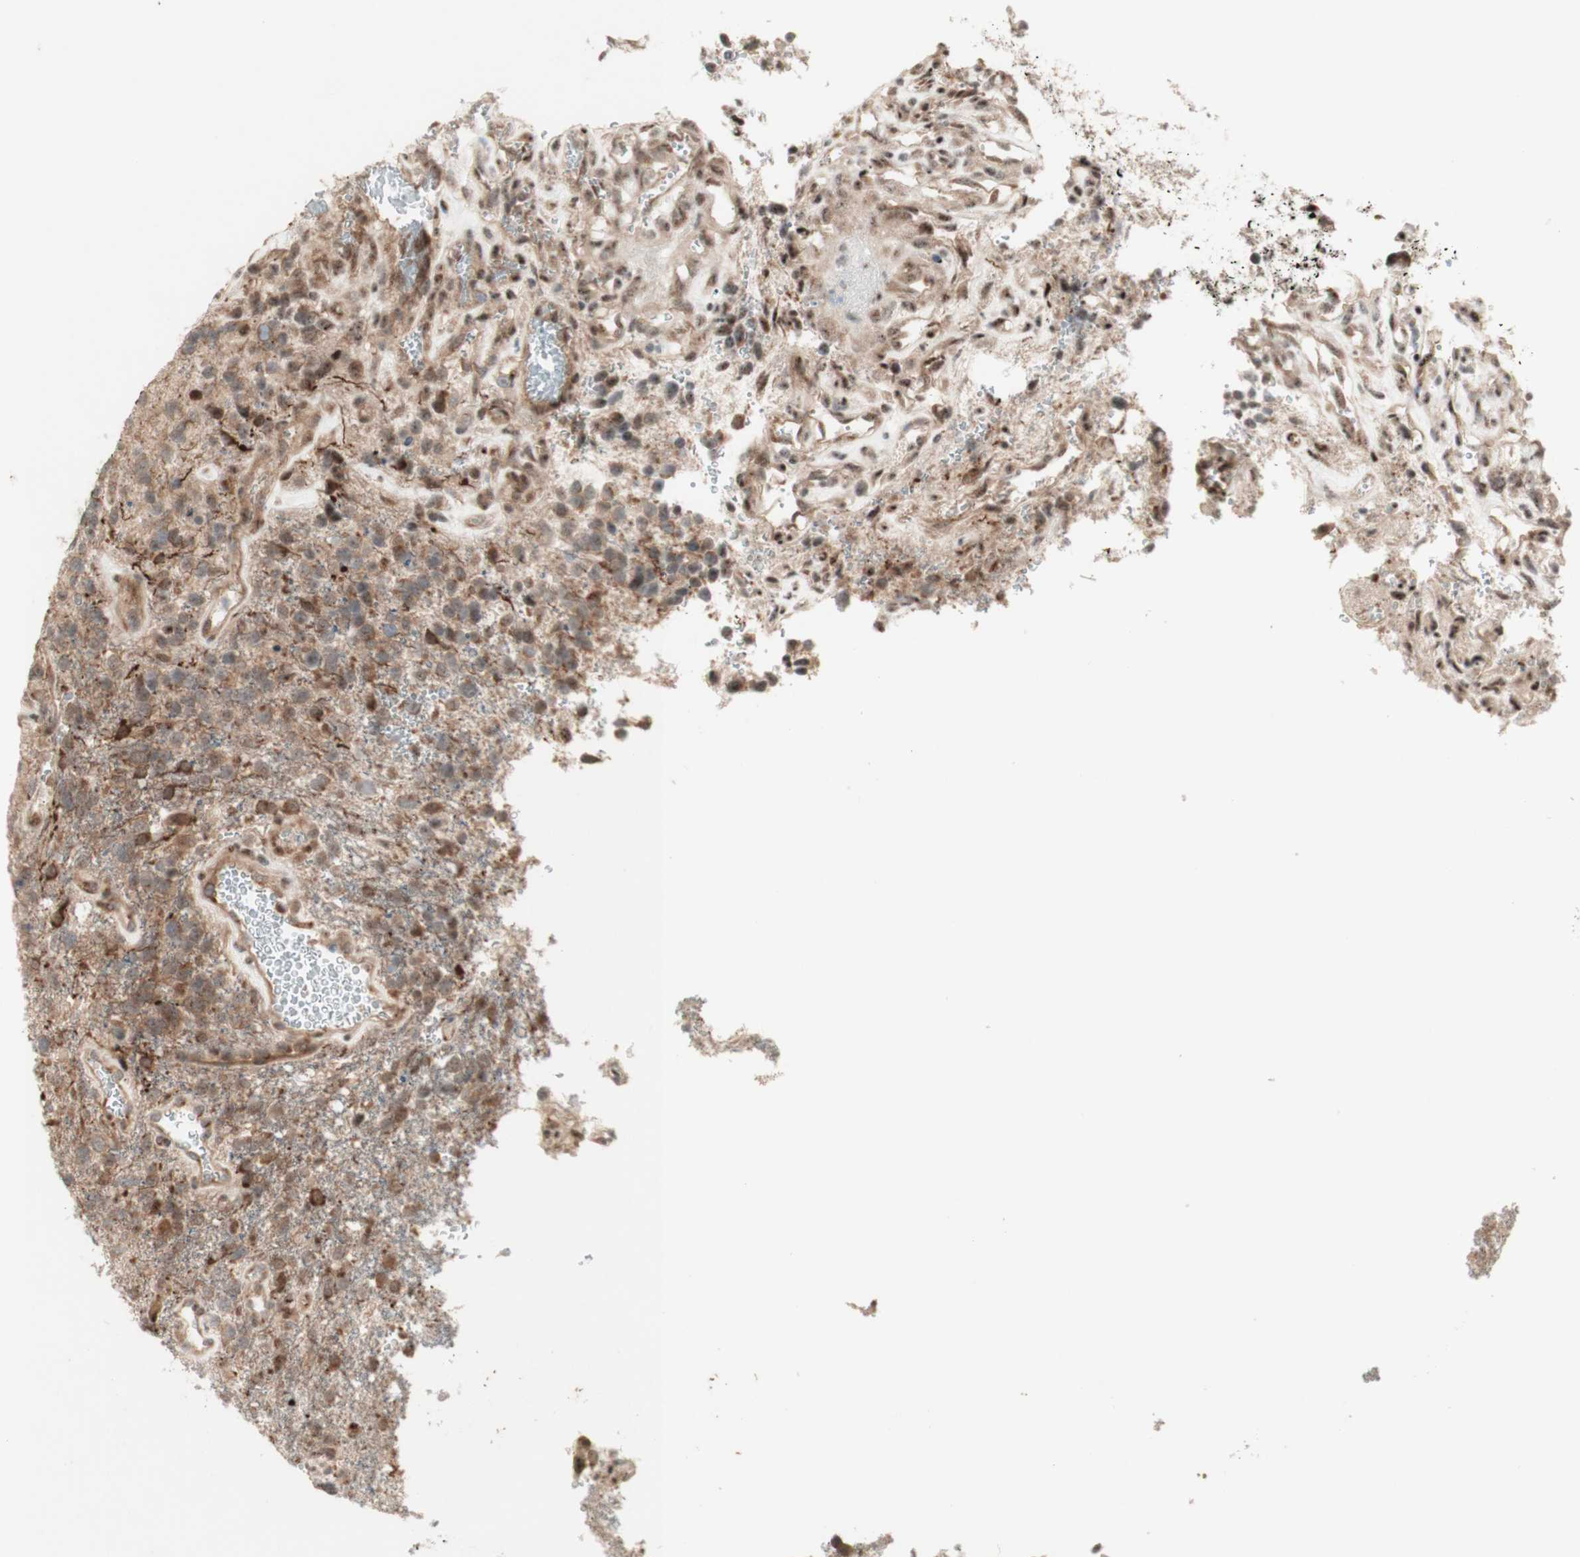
{"staining": {"intensity": "moderate", "quantity": ">75%", "location": "cytoplasmic/membranous"}, "tissue": "glioma", "cell_type": "Tumor cells", "image_type": "cancer", "snomed": [{"axis": "morphology", "description": "Glioma, malignant, High grade"}, {"axis": "topography", "description": "Brain"}], "caption": "Immunohistochemistry micrograph of glioma stained for a protein (brown), which displays medium levels of moderate cytoplasmic/membranous expression in about >75% of tumor cells.", "gene": "CYLD", "patient": {"sex": "female", "age": 58}}